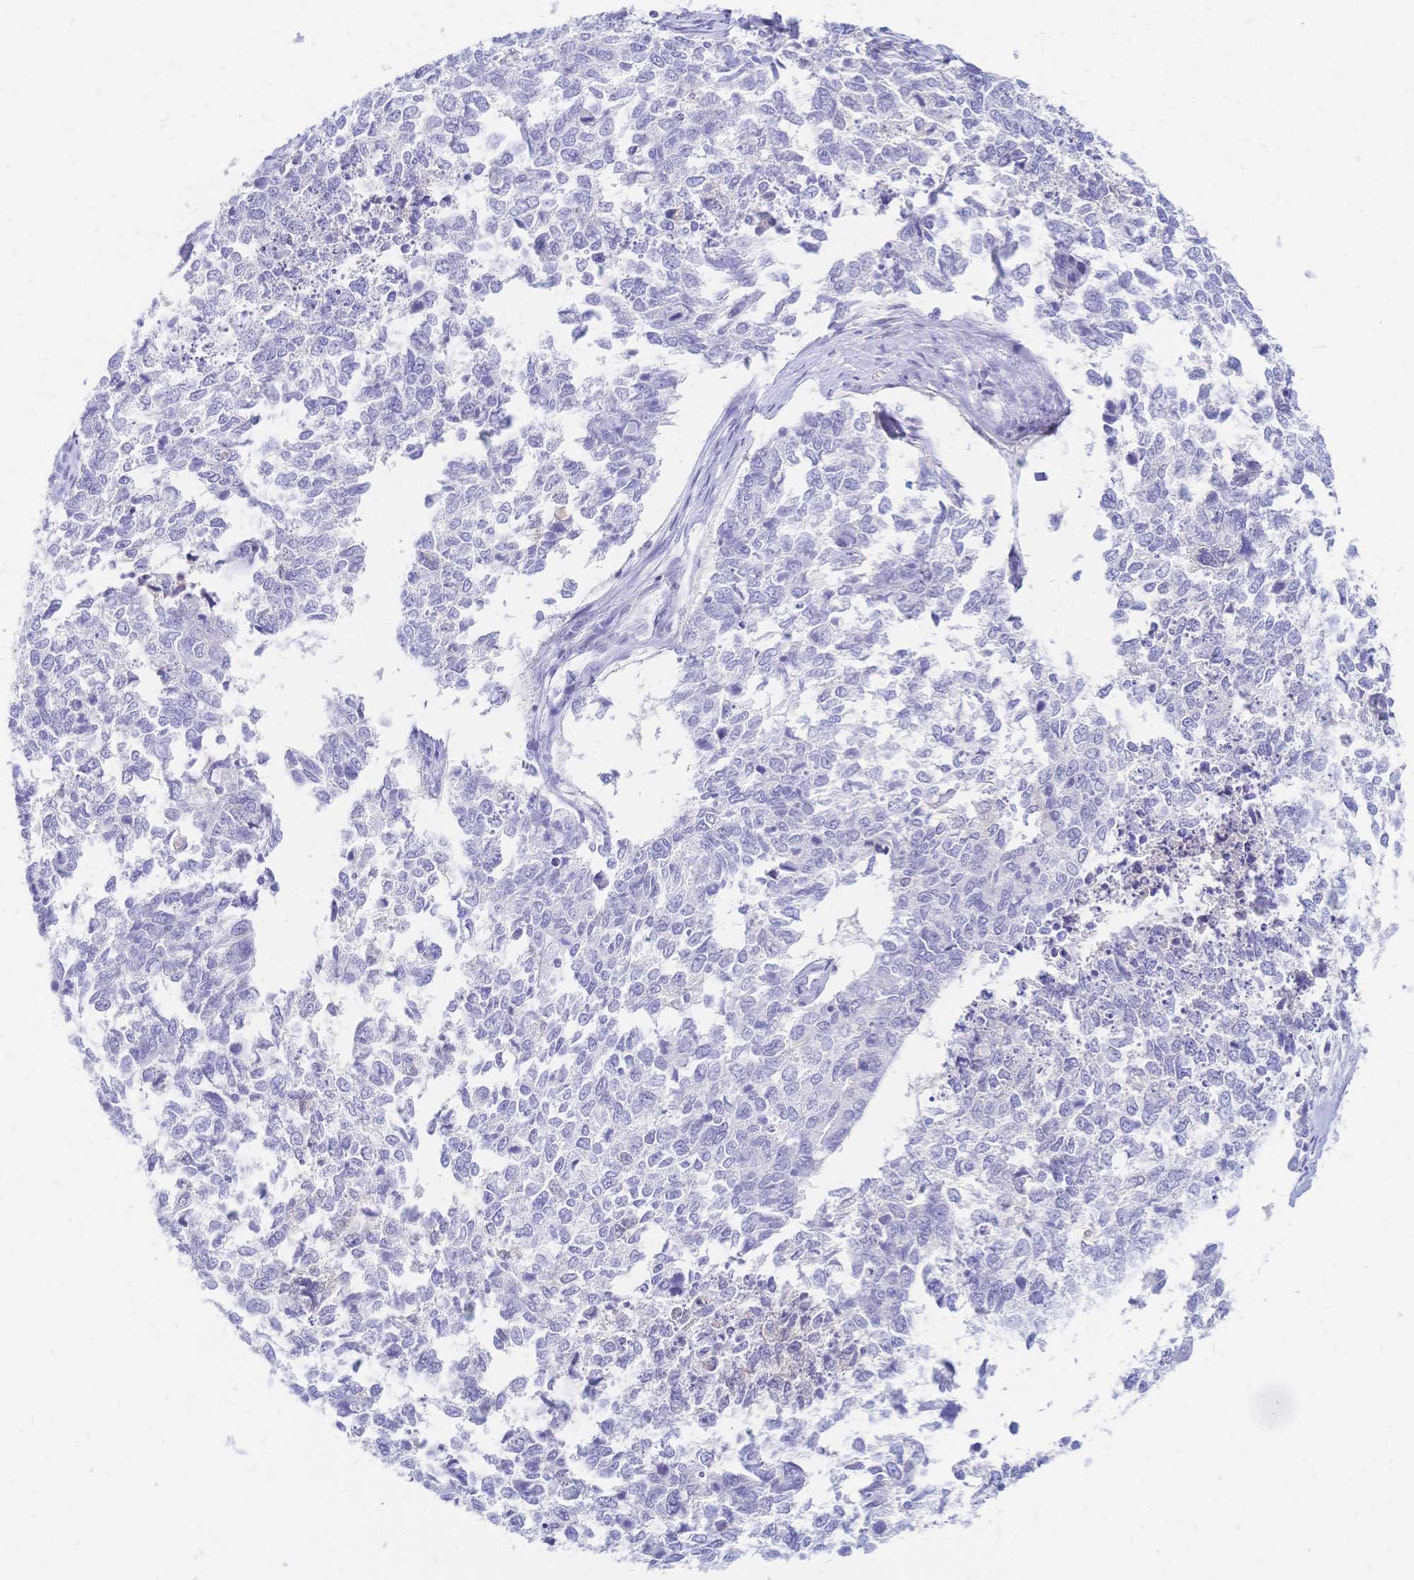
{"staining": {"intensity": "negative", "quantity": "none", "location": "none"}, "tissue": "cervical cancer", "cell_type": "Tumor cells", "image_type": "cancer", "snomed": [{"axis": "morphology", "description": "Adenocarcinoma, NOS"}, {"axis": "topography", "description": "Cervix"}], "caption": "An IHC histopathology image of cervical cancer (adenocarcinoma) is shown. There is no staining in tumor cells of cervical cancer (adenocarcinoma). Brightfield microscopy of IHC stained with DAB (brown) and hematoxylin (blue), captured at high magnification.", "gene": "FA2H", "patient": {"sex": "female", "age": 63}}